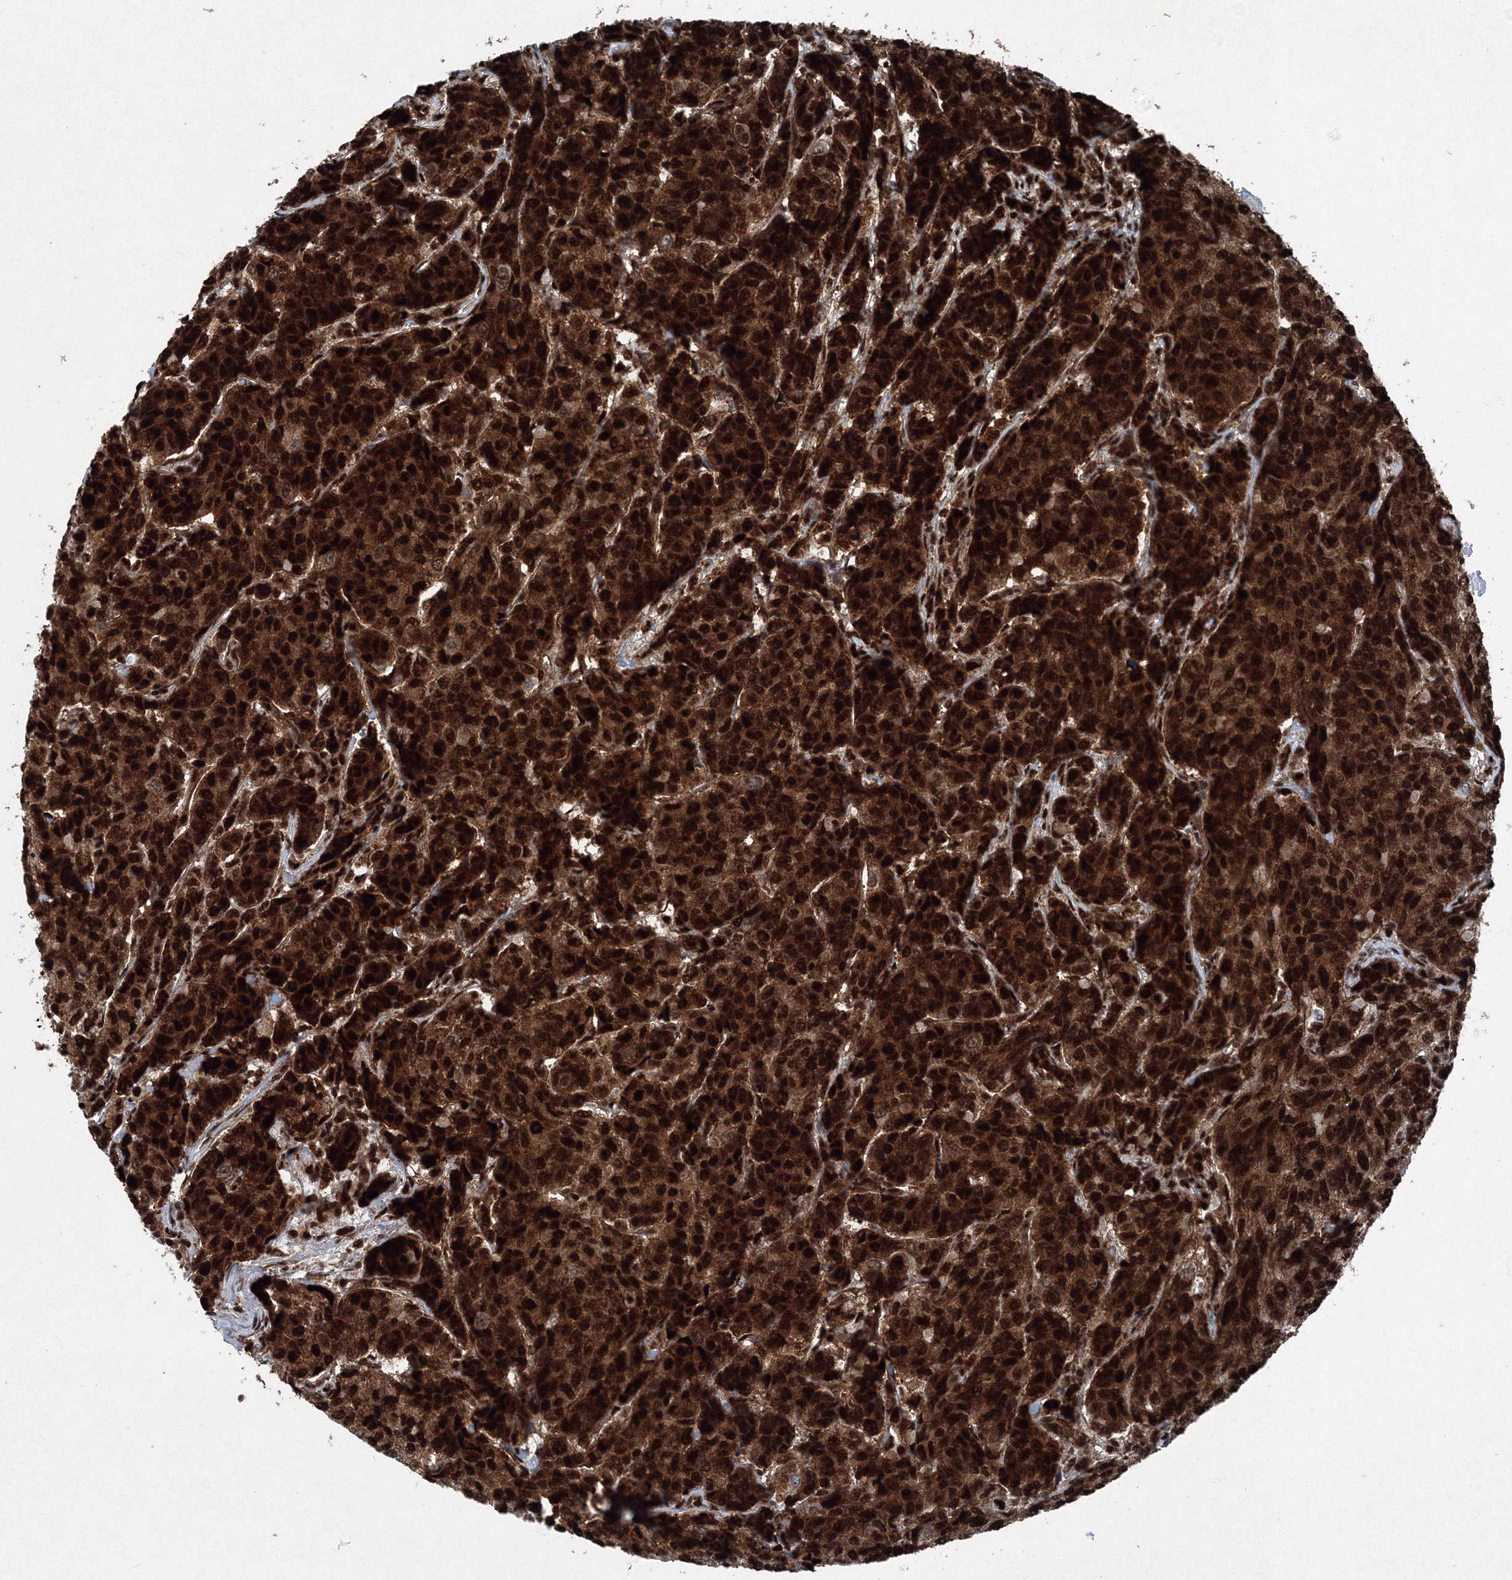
{"staining": {"intensity": "strong", "quantity": ">75%", "location": "cytoplasmic/membranous,nuclear"}, "tissue": "breast cancer", "cell_type": "Tumor cells", "image_type": "cancer", "snomed": [{"axis": "morphology", "description": "Duct carcinoma"}, {"axis": "topography", "description": "Breast"}], "caption": "Approximately >75% of tumor cells in human breast invasive ductal carcinoma demonstrate strong cytoplasmic/membranous and nuclear protein positivity as visualized by brown immunohistochemical staining.", "gene": "SNRPC", "patient": {"sex": "female", "age": 55}}